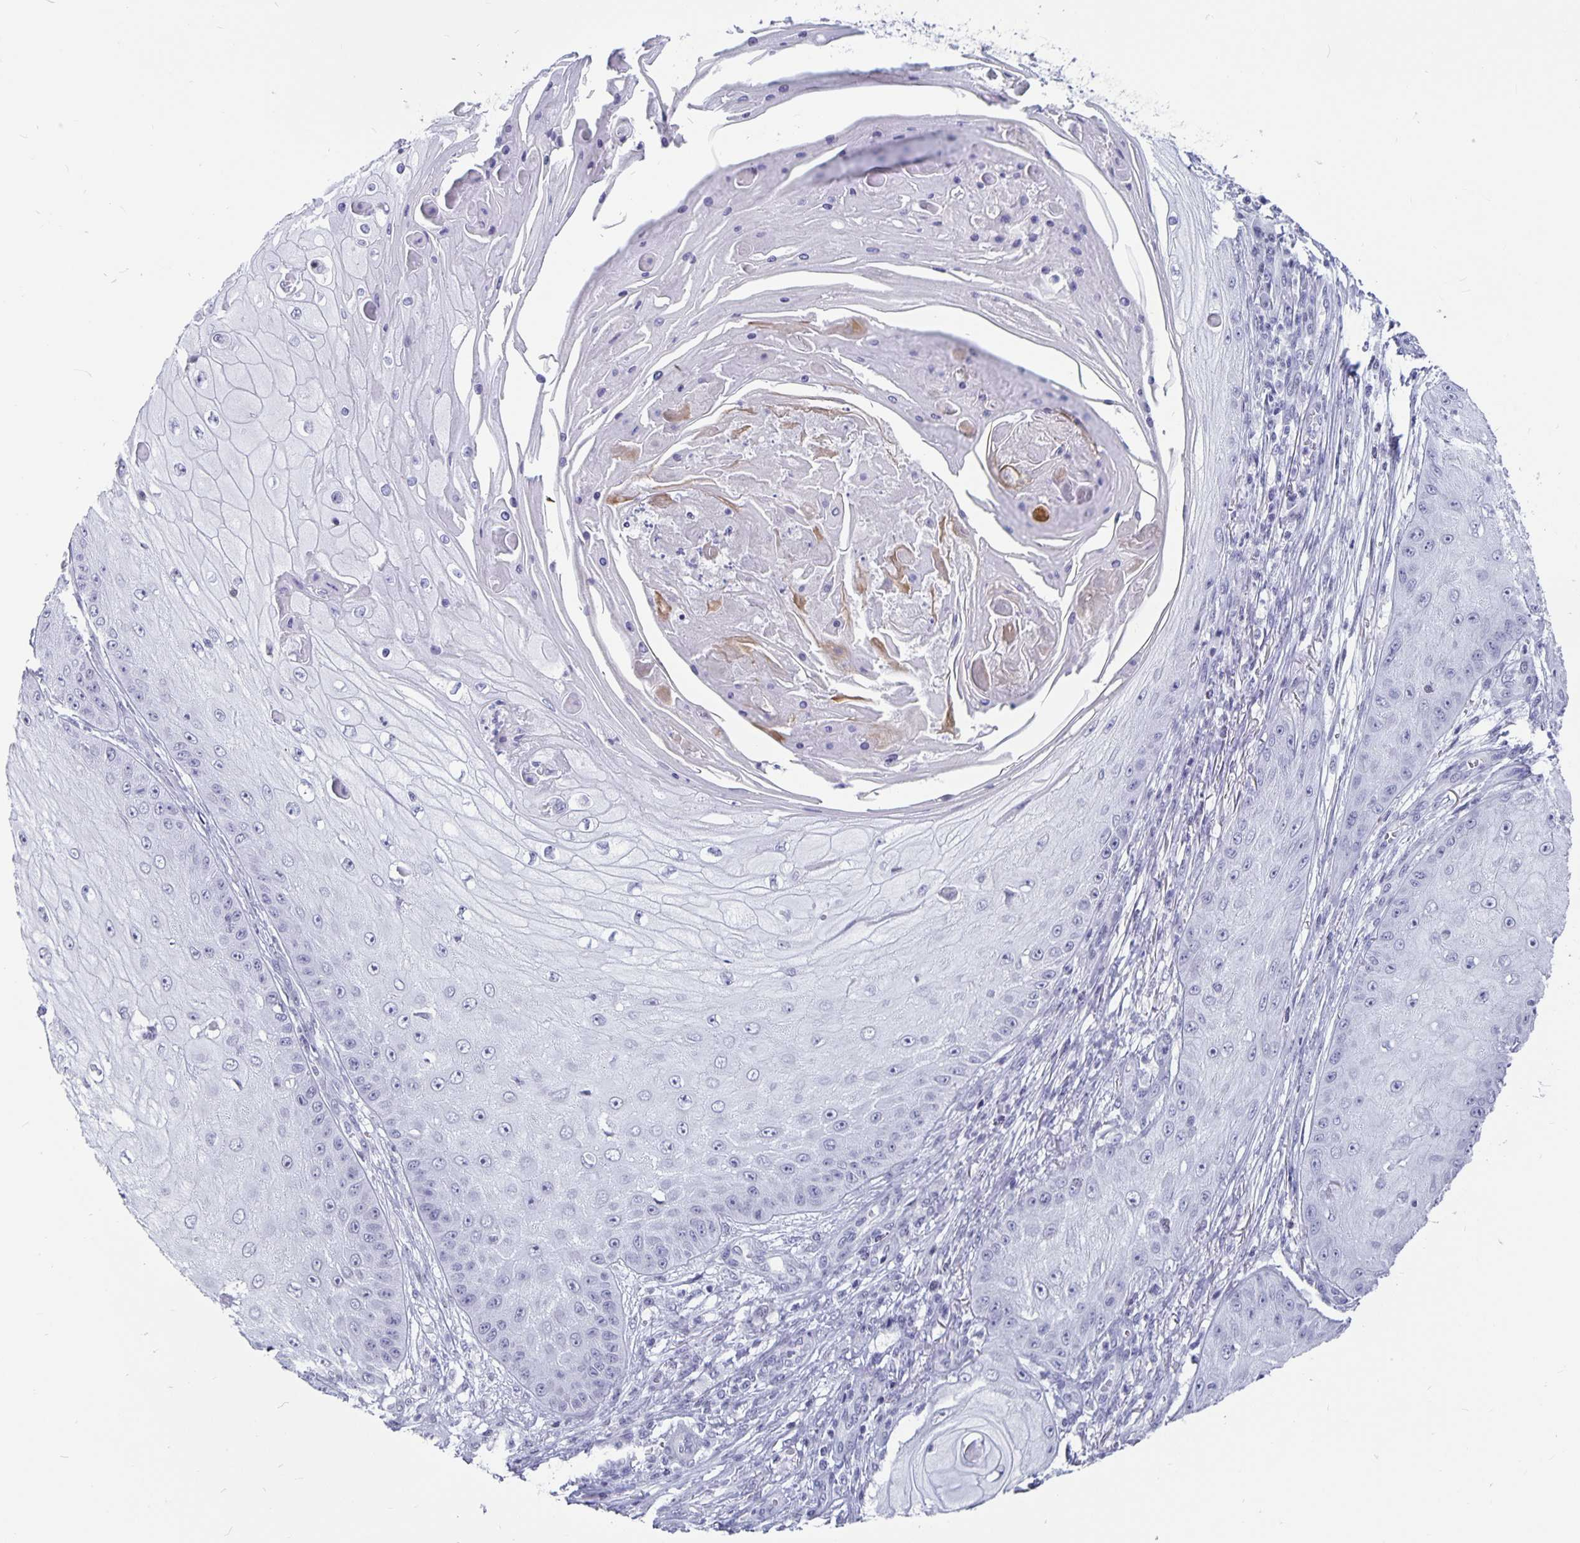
{"staining": {"intensity": "negative", "quantity": "none", "location": "none"}, "tissue": "skin cancer", "cell_type": "Tumor cells", "image_type": "cancer", "snomed": [{"axis": "morphology", "description": "Squamous cell carcinoma, NOS"}, {"axis": "topography", "description": "Skin"}], "caption": "IHC image of neoplastic tissue: human skin squamous cell carcinoma stained with DAB (3,3'-diaminobenzidine) demonstrates no significant protein staining in tumor cells.", "gene": "OLIG2", "patient": {"sex": "male", "age": 70}}